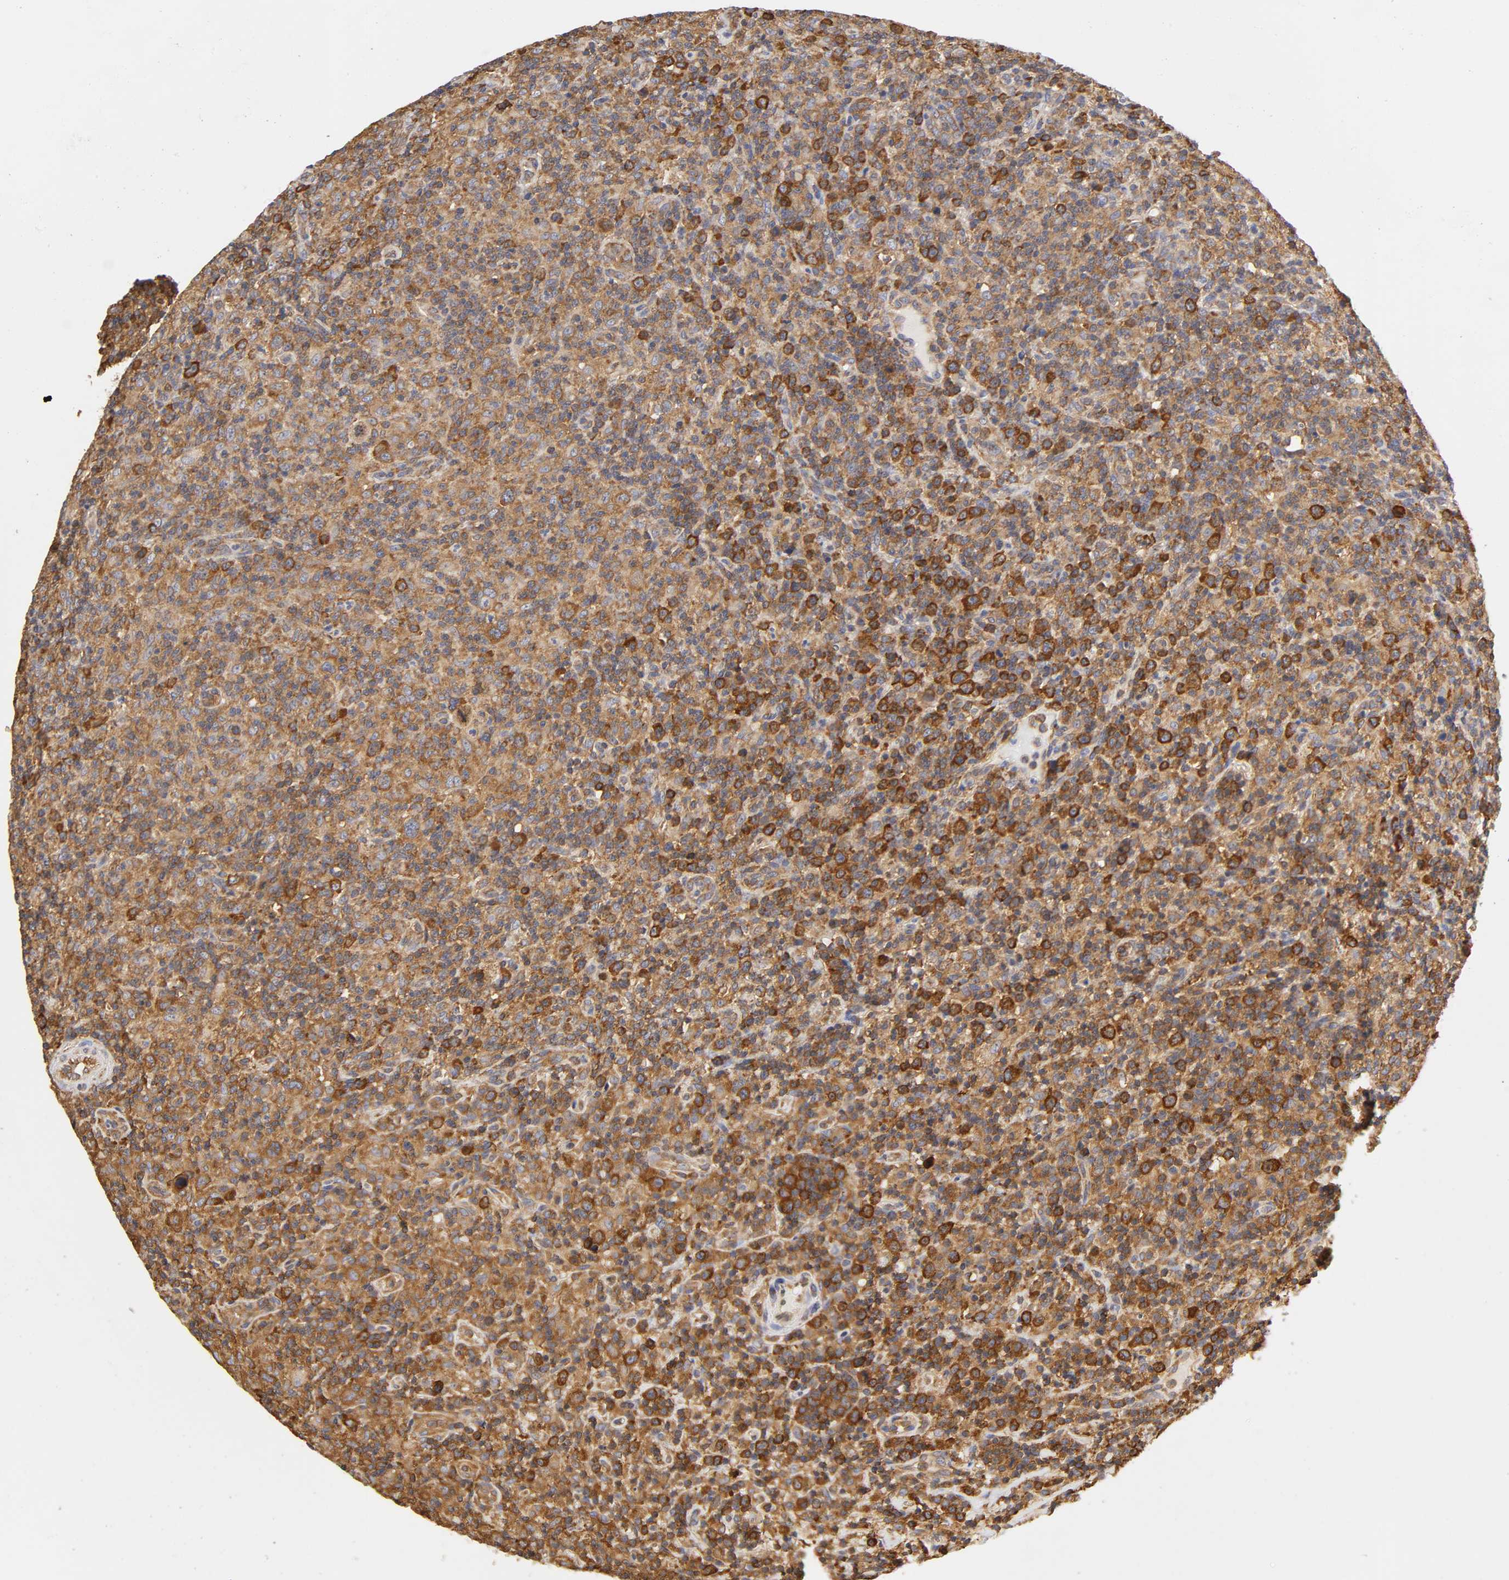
{"staining": {"intensity": "strong", "quantity": ">75%", "location": "cytoplasmic/membranous"}, "tissue": "lymphoma", "cell_type": "Tumor cells", "image_type": "cancer", "snomed": [{"axis": "morphology", "description": "Hodgkin's disease, NOS"}, {"axis": "topography", "description": "Lymph node"}], "caption": "Tumor cells reveal high levels of strong cytoplasmic/membranous expression in about >75% of cells in Hodgkin's disease.", "gene": "RPL14", "patient": {"sex": "male", "age": 65}}